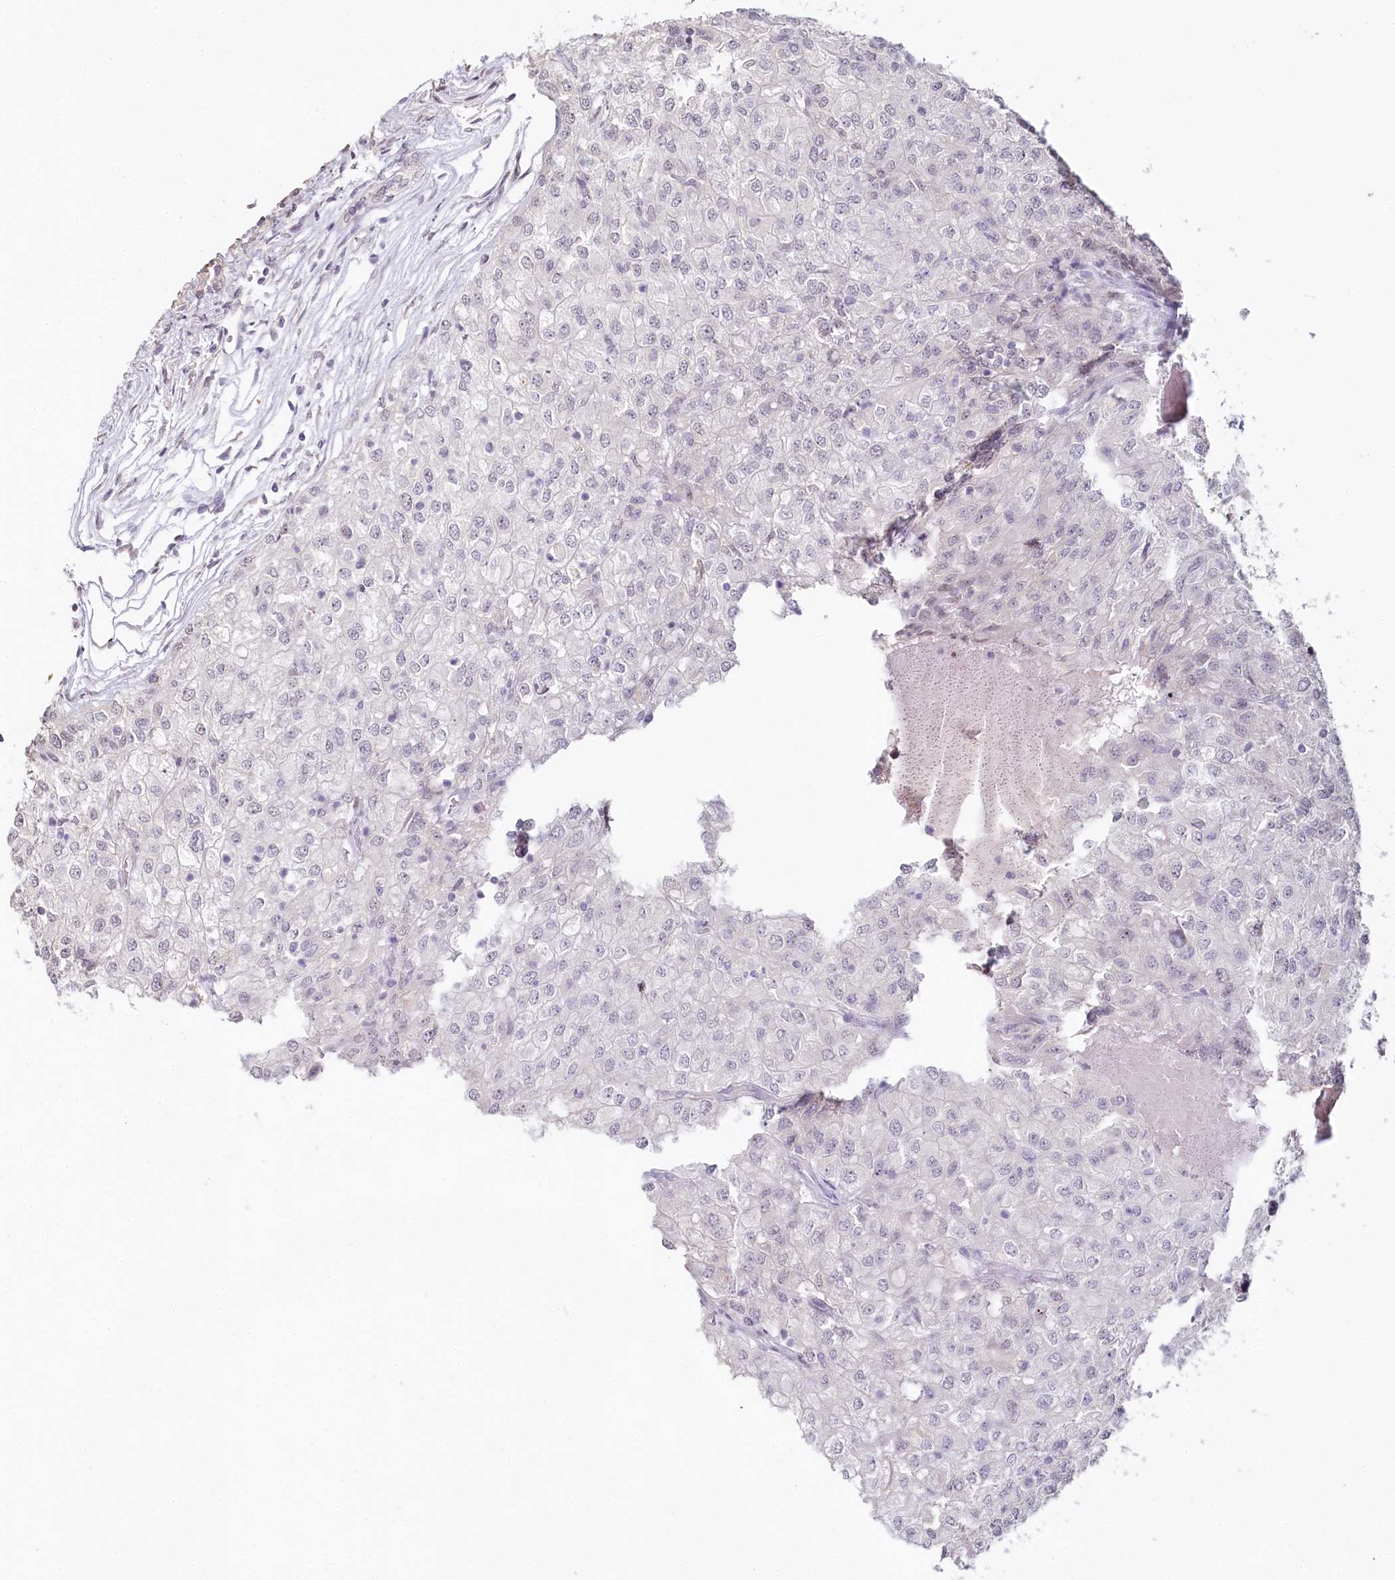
{"staining": {"intensity": "negative", "quantity": "none", "location": "none"}, "tissue": "renal cancer", "cell_type": "Tumor cells", "image_type": "cancer", "snomed": [{"axis": "morphology", "description": "Adenocarcinoma, NOS"}, {"axis": "topography", "description": "Kidney"}], "caption": "This is a histopathology image of immunohistochemistry (IHC) staining of renal cancer (adenocarcinoma), which shows no positivity in tumor cells.", "gene": "HPD", "patient": {"sex": "female", "age": 54}}